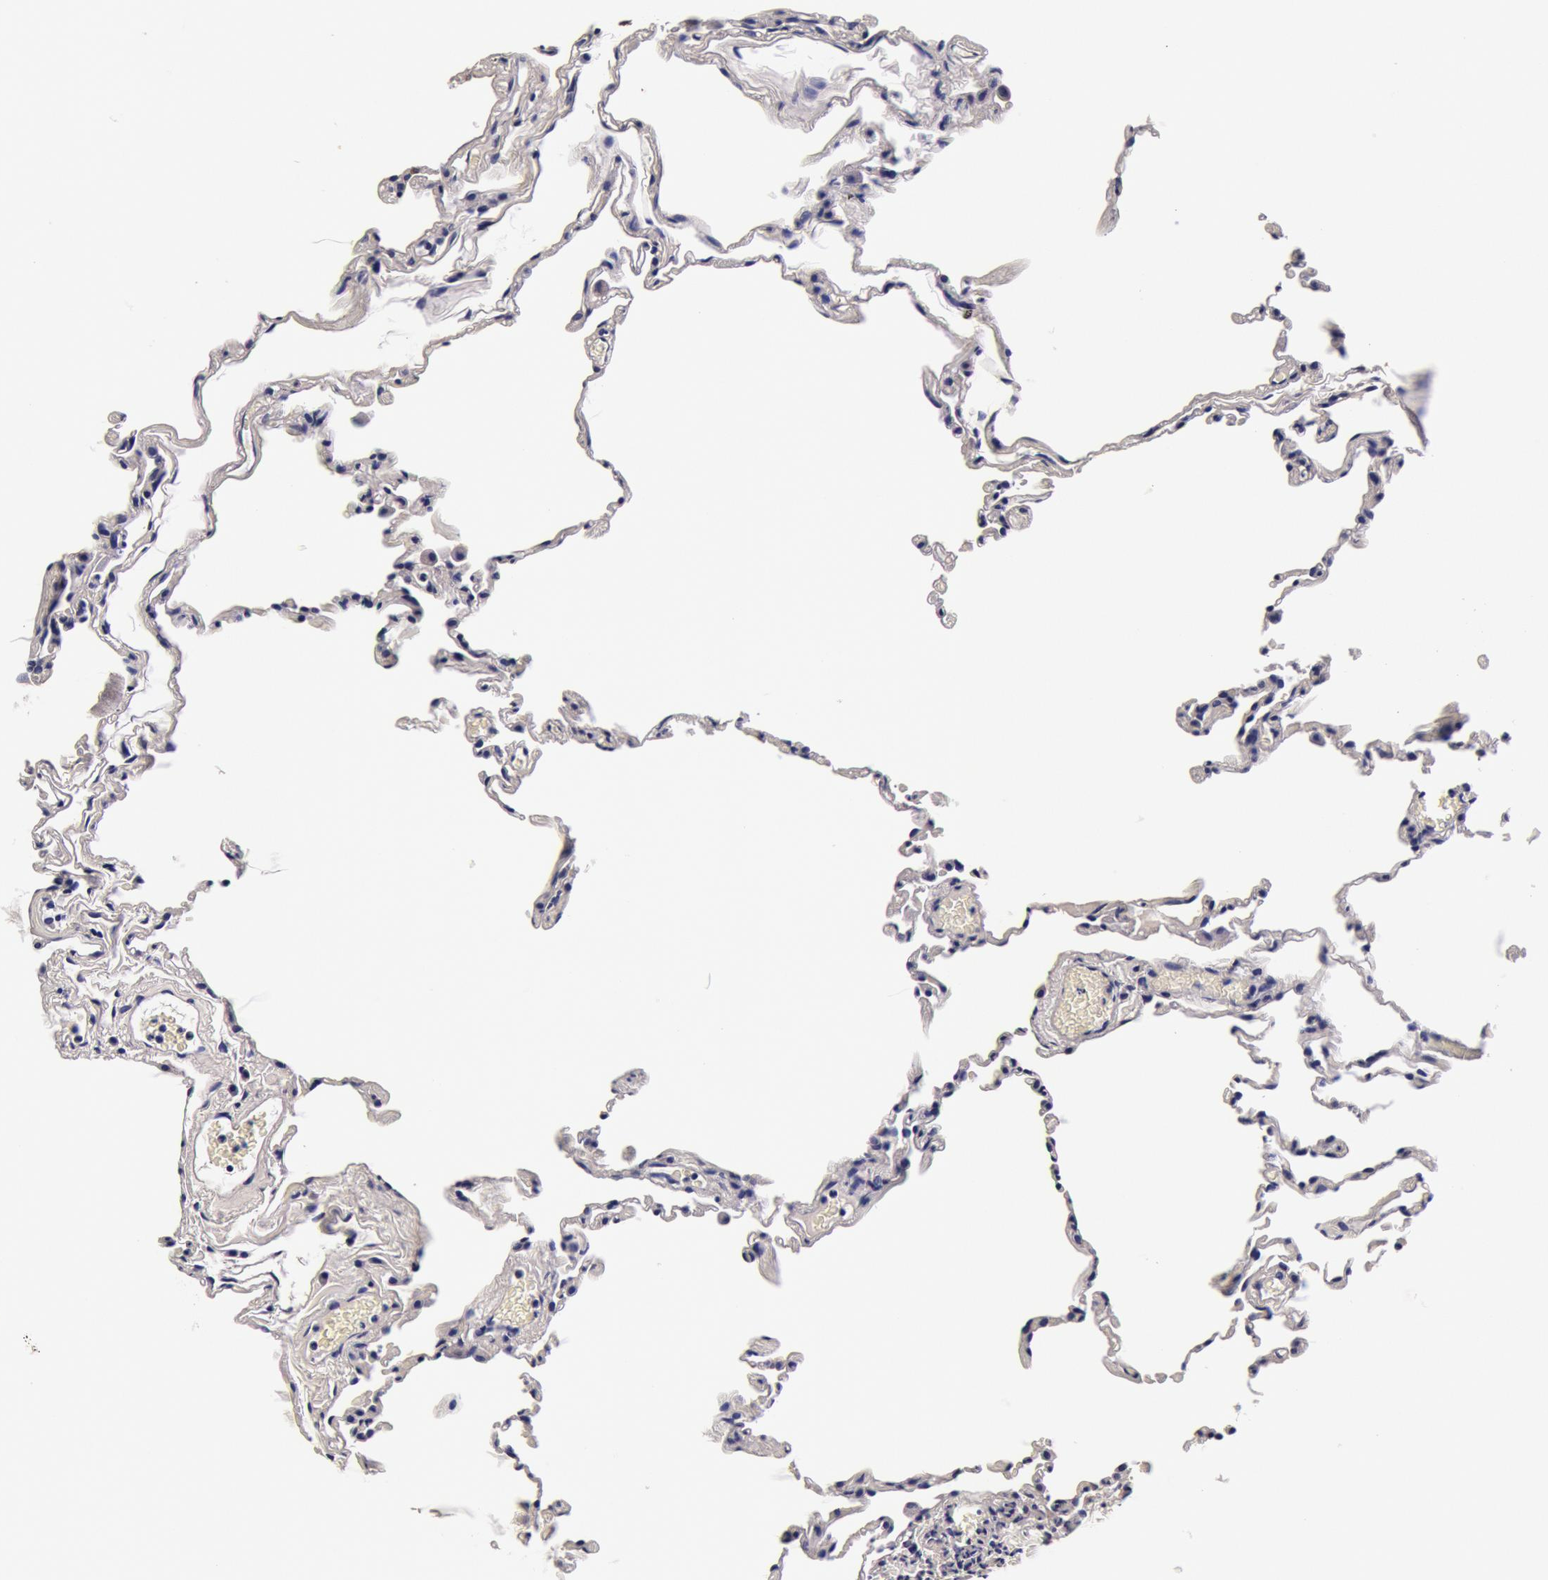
{"staining": {"intensity": "negative", "quantity": "none", "location": "none"}, "tissue": "lung", "cell_type": "Alveolar cells", "image_type": "normal", "snomed": [{"axis": "morphology", "description": "Normal tissue, NOS"}, {"axis": "topography", "description": "Lung"}], "caption": "Immunohistochemical staining of benign human lung exhibits no significant staining in alveolar cells. Nuclei are stained in blue.", "gene": "CCDC22", "patient": {"sex": "female", "age": 61}}